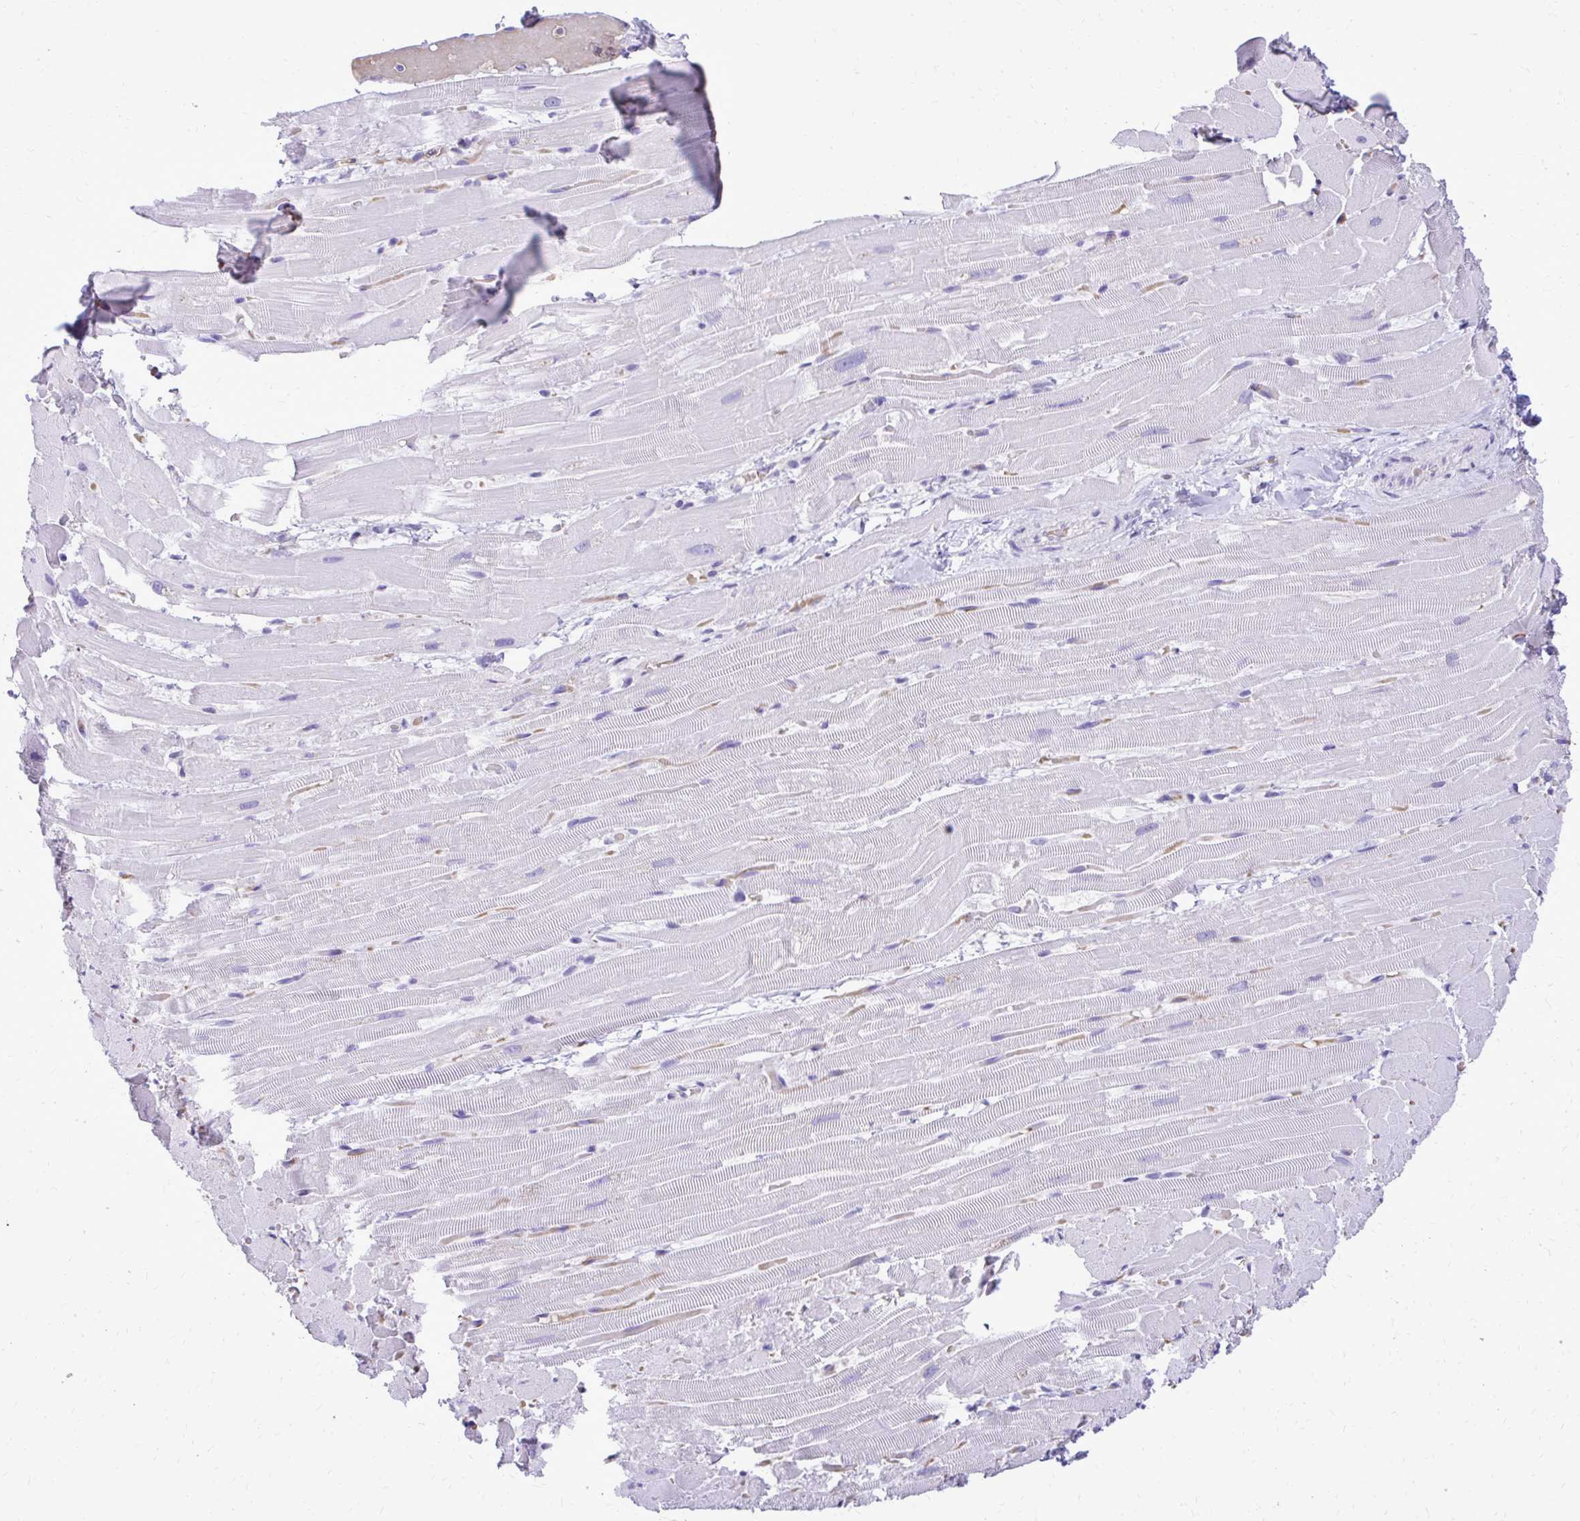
{"staining": {"intensity": "negative", "quantity": "none", "location": "none"}, "tissue": "heart muscle", "cell_type": "Cardiomyocytes", "image_type": "normal", "snomed": [{"axis": "morphology", "description": "Normal tissue, NOS"}, {"axis": "topography", "description": "Heart"}], "caption": "Cardiomyocytes are negative for protein expression in unremarkable human heart muscle. The staining was performed using DAB to visualize the protein expression in brown, while the nuclei were stained in blue with hematoxylin (Magnification: 20x).", "gene": "CAT", "patient": {"sex": "male", "age": 37}}